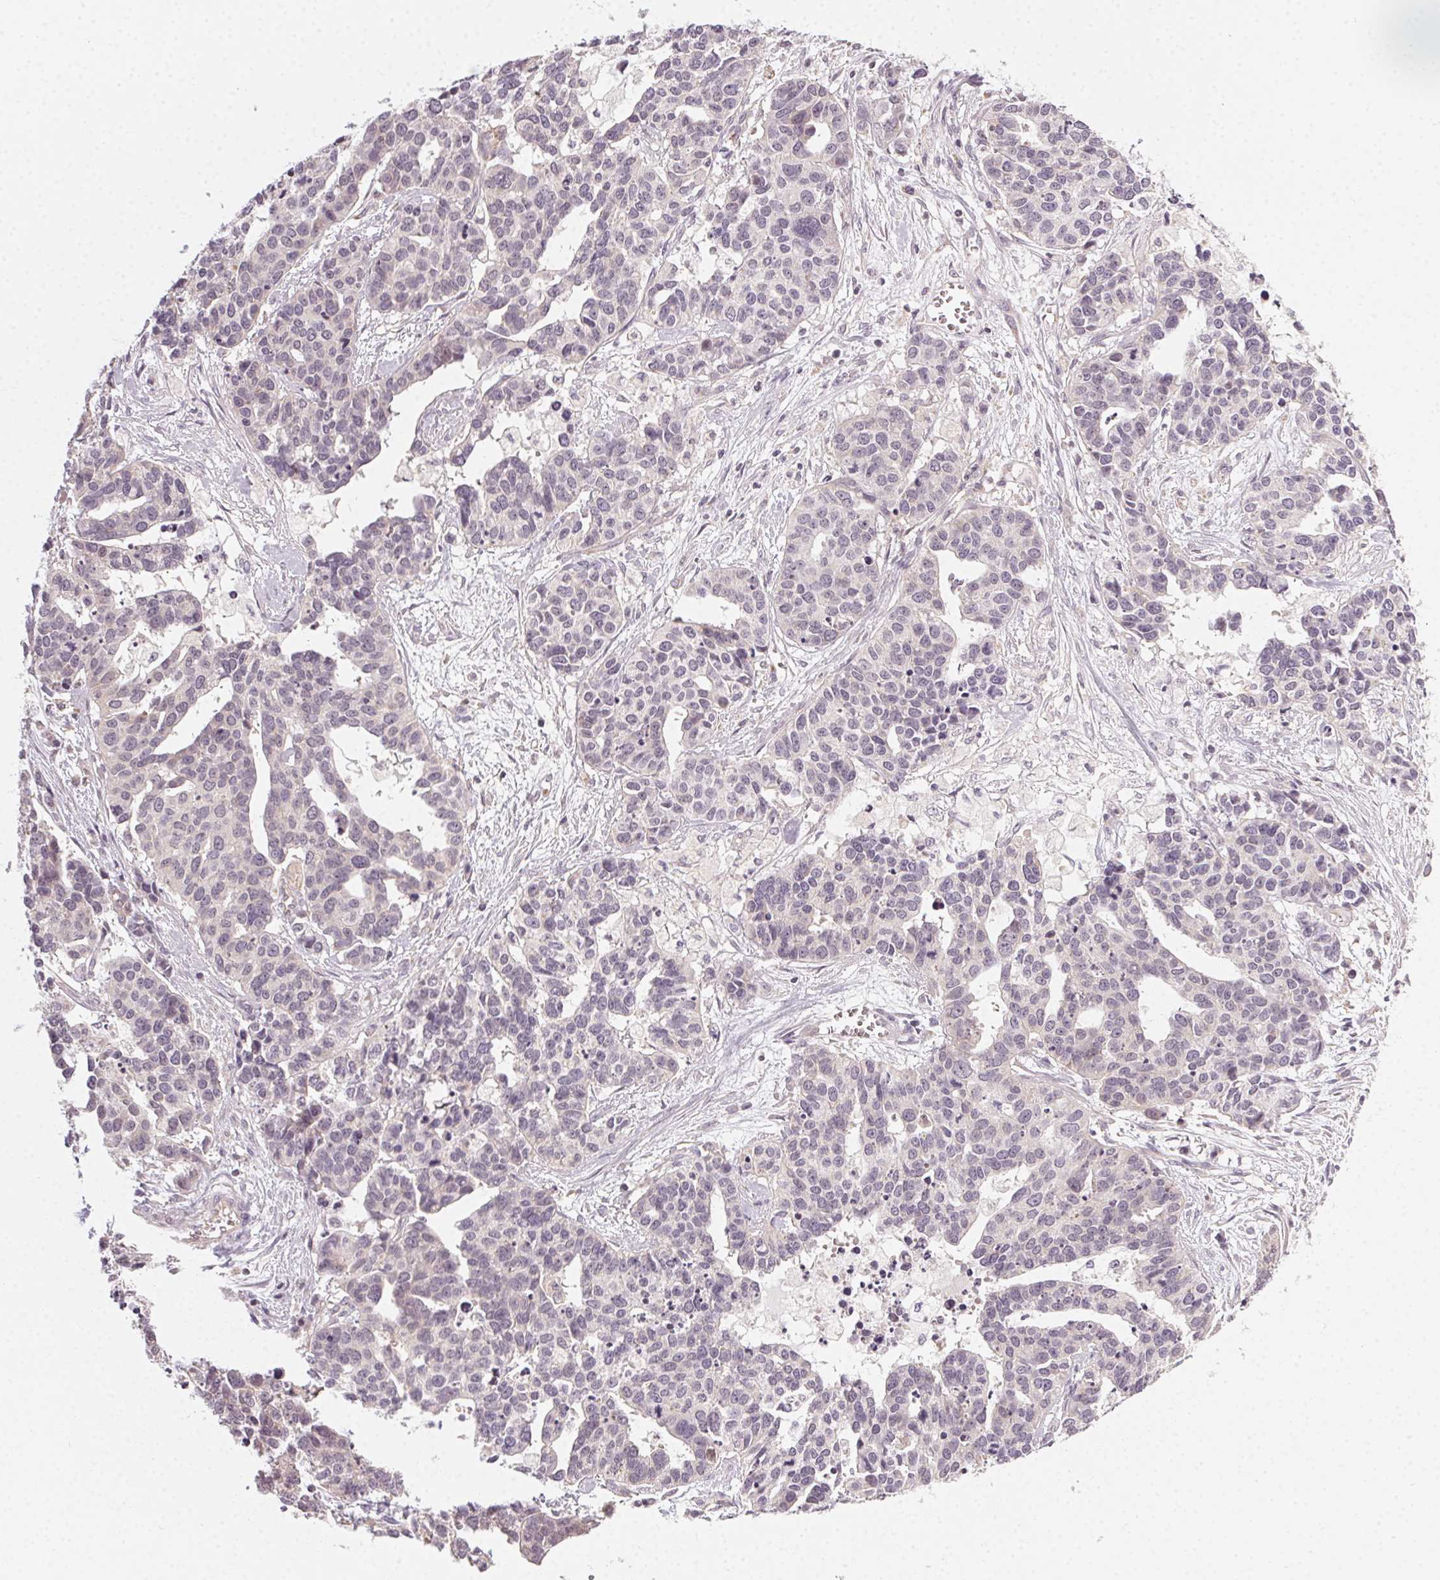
{"staining": {"intensity": "negative", "quantity": "none", "location": "none"}, "tissue": "ovarian cancer", "cell_type": "Tumor cells", "image_type": "cancer", "snomed": [{"axis": "morphology", "description": "Carcinoma, endometroid"}, {"axis": "topography", "description": "Ovary"}], "caption": "This is an immunohistochemistry (IHC) histopathology image of human ovarian endometroid carcinoma. There is no staining in tumor cells.", "gene": "NCOA4", "patient": {"sex": "female", "age": 65}}